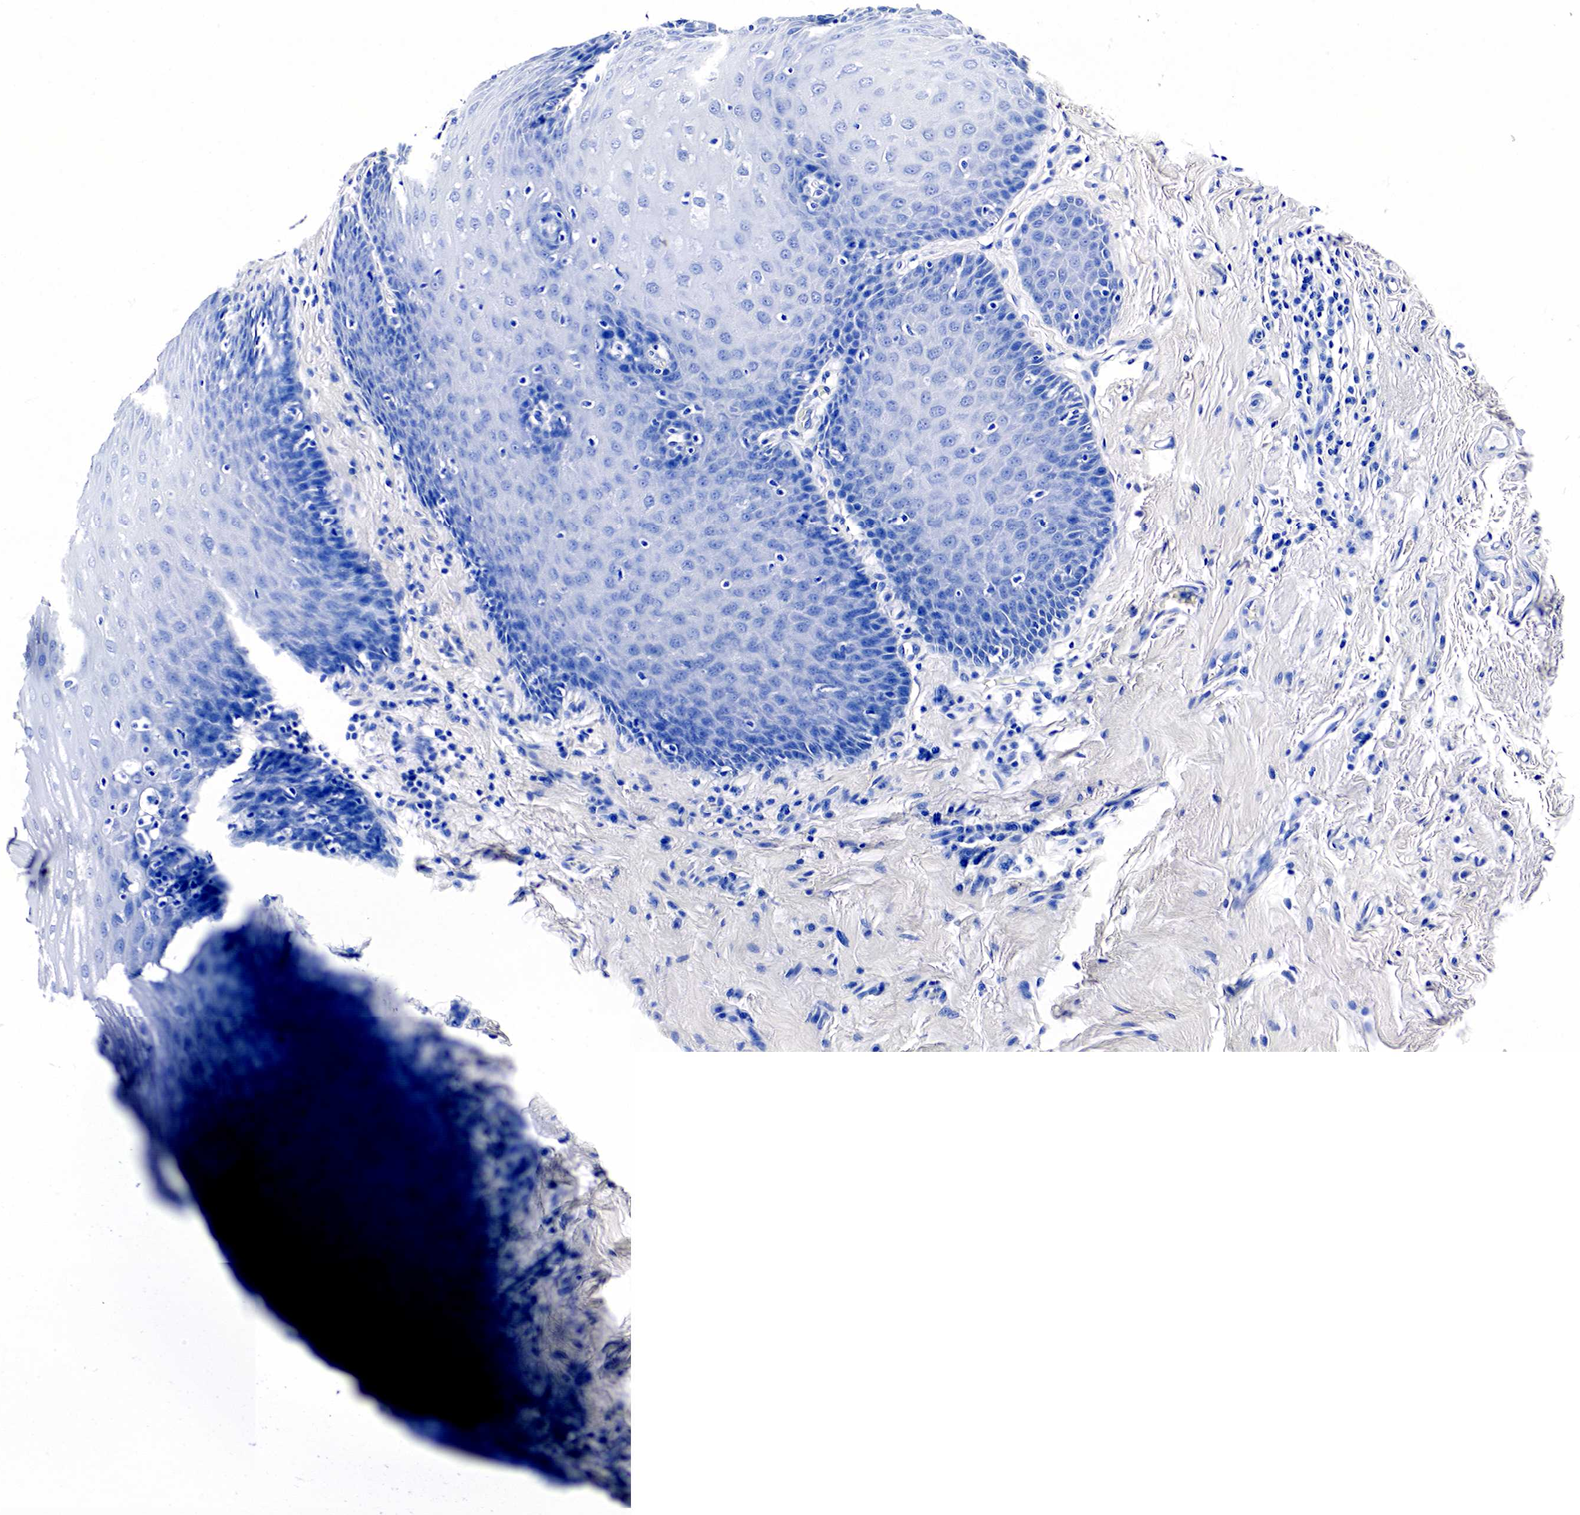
{"staining": {"intensity": "negative", "quantity": "none", "location": "none"}, "tissue": "esophagus", "cell_type": "Squamous epithelial cells", "image_type": "normal", "snomed": [{"axis": "morphology", "description": "Normal tissue, NOS"}, {"axis": "topography", "description": "Esophagus"}], "caption": "Squamous epithelial cells show no significant protein staining in benign esophagus. Brightfield microscopy of IHC stained with DAB (3,3'-diaminobenzidine) (brown) and hematoxylin (blue), captured at high magnification.", "gene": "KLK3", "patient": {"sex": "male", "age": 70}}